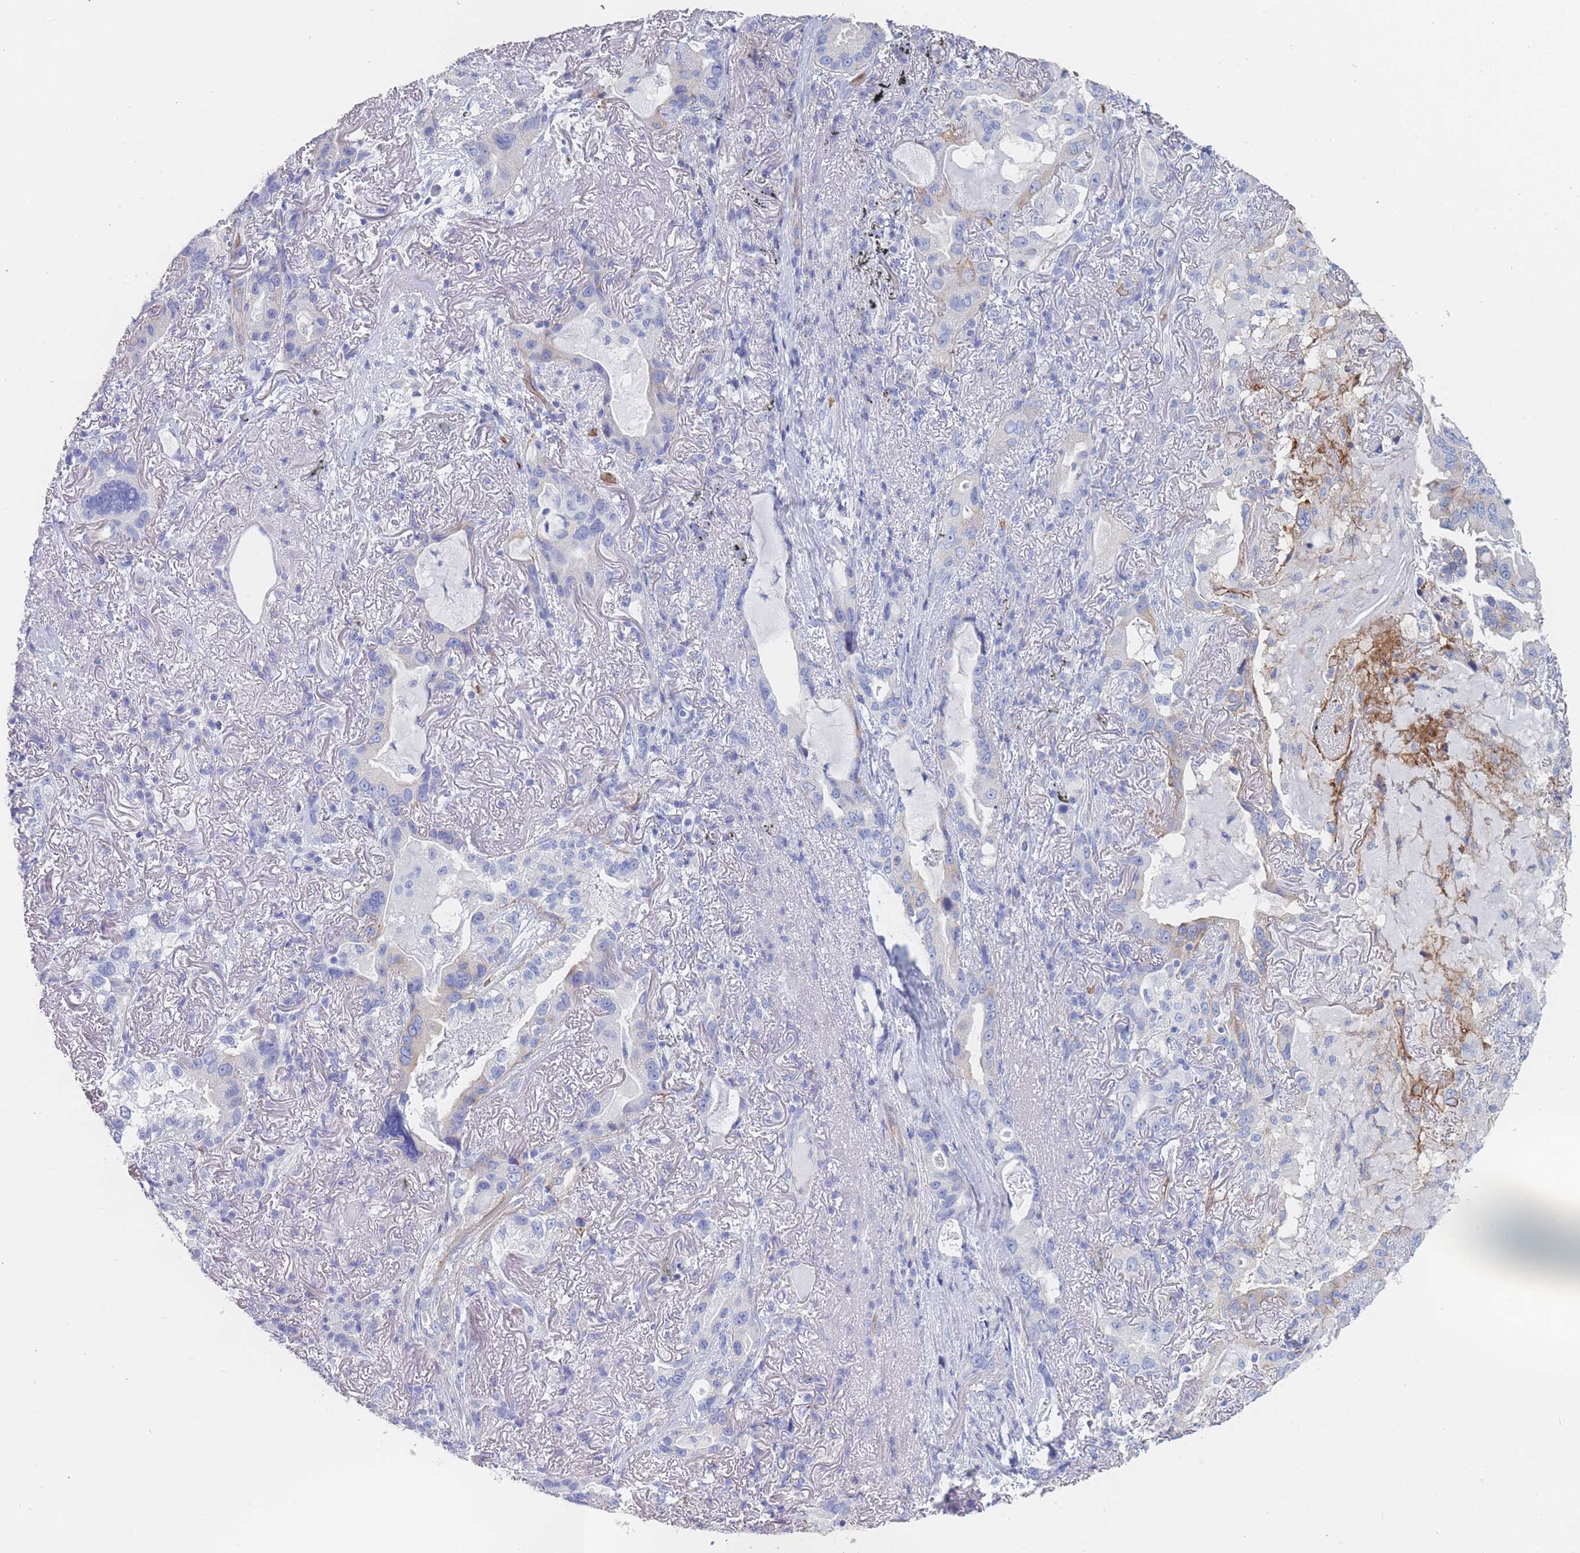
{"staining": {"intensity": "negative", "quantity": "none", "location": "none"}, "tissue": "lung cancer", "cell_type": "Tumor cells", "image_type": "cancer", "snomed": [{"axis": "morphology", "description": "Adenocarcinoma, NOS"}, {"axis": "topography", "description": "Lung"}], "caption": "Adenocarcinoma (lung) stained for a protein using IHC exhibits no positivity tumor cells.", "gene": "SLC2A1", "patient": {"sex": "female", "age": 69}}